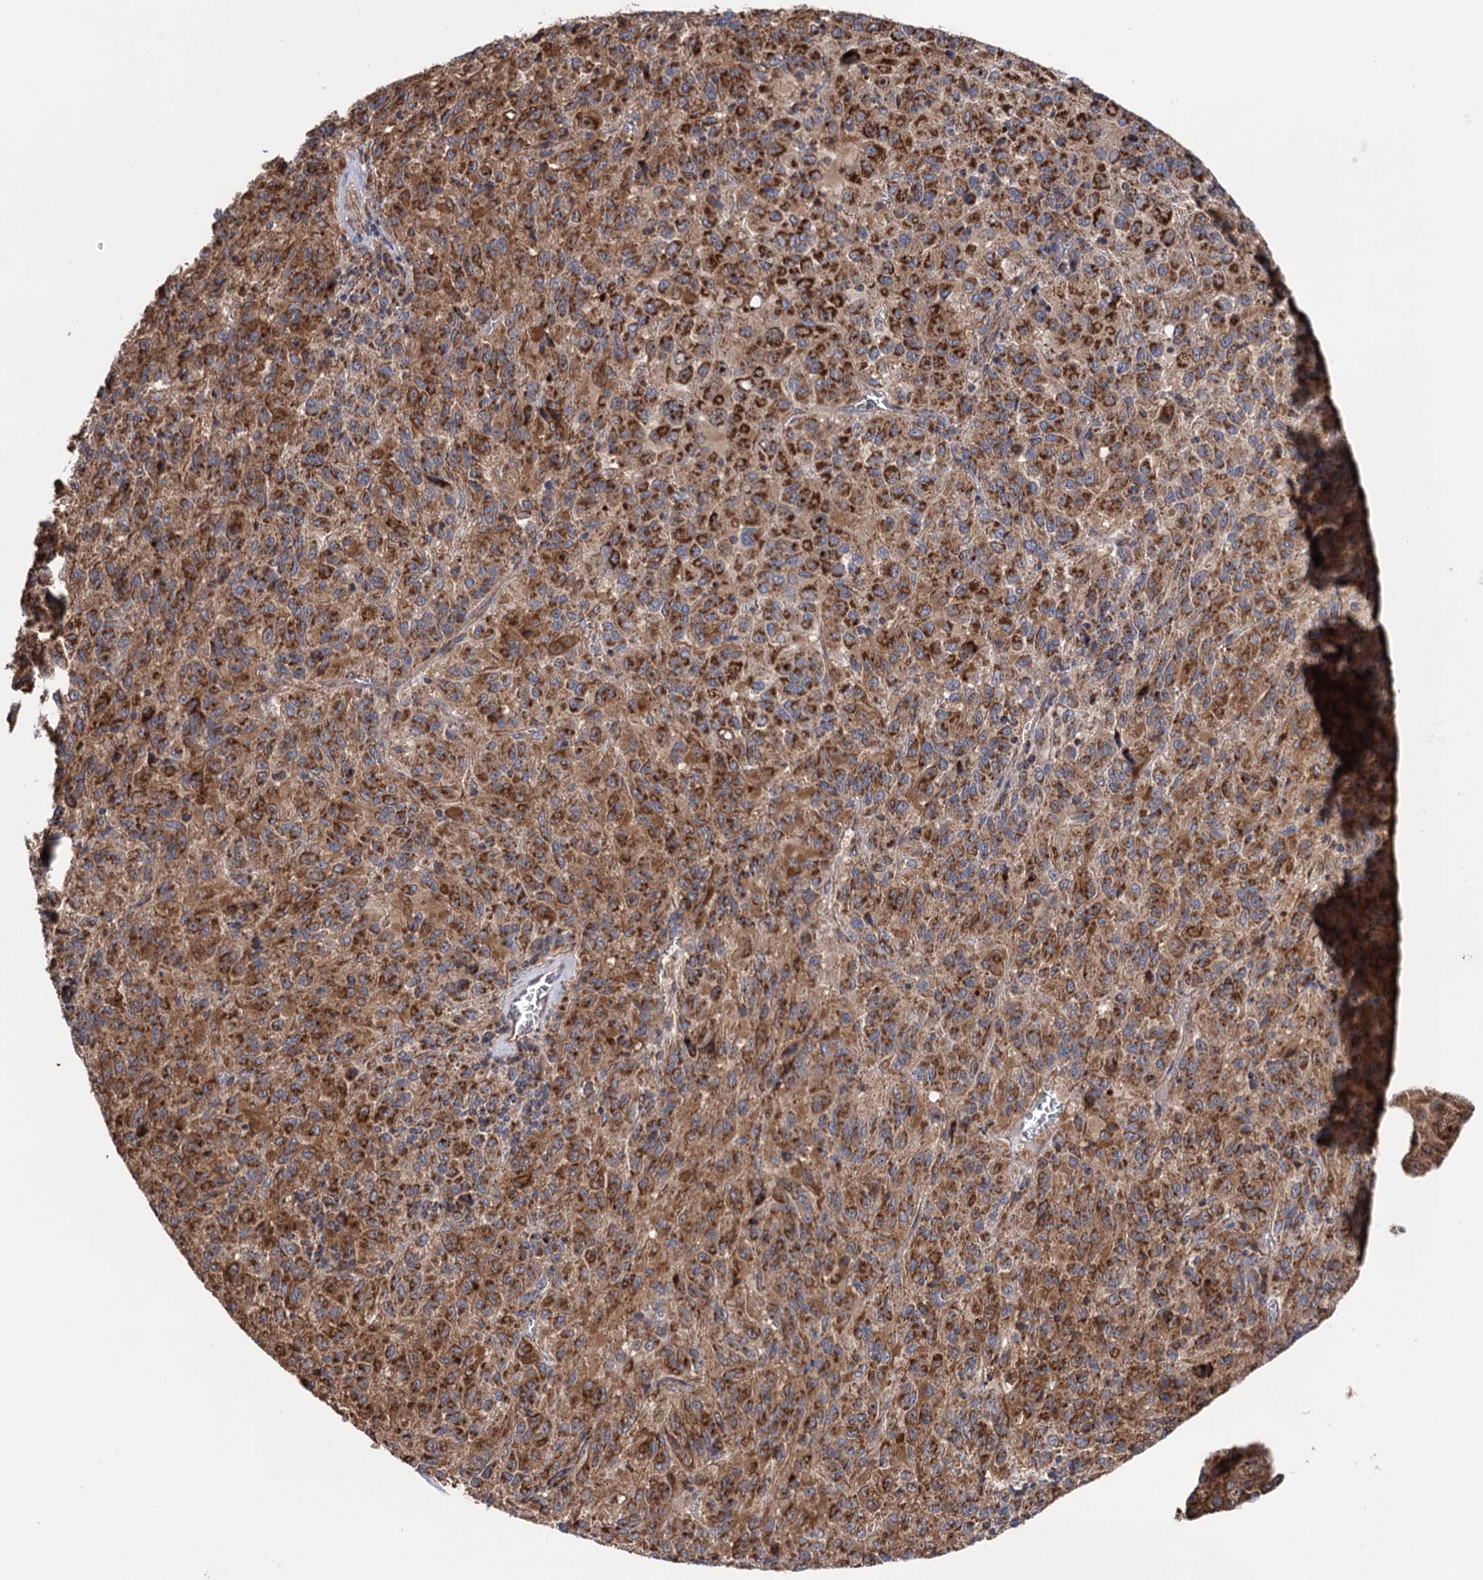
{"staining": {"intensity": "moderate", "quantity": ">75%", "location": "cytoplasmic/membranous"}, "tissue": "melanoma", "cell_type": "Tumor cells", "image_type": "cancer", "snomed": [{"axis": "morphology", "description": "Malignant melanoma, Metastatic site"}, {"axis": "topography", "description": "Lung"}], "caption": "A brown stain shows moderate cytoplasmic/membranous expression of a protein in human melanoma tumor cells.", "gene": "SUCLA2", "patient": {"sex": "male", "age": 64}}